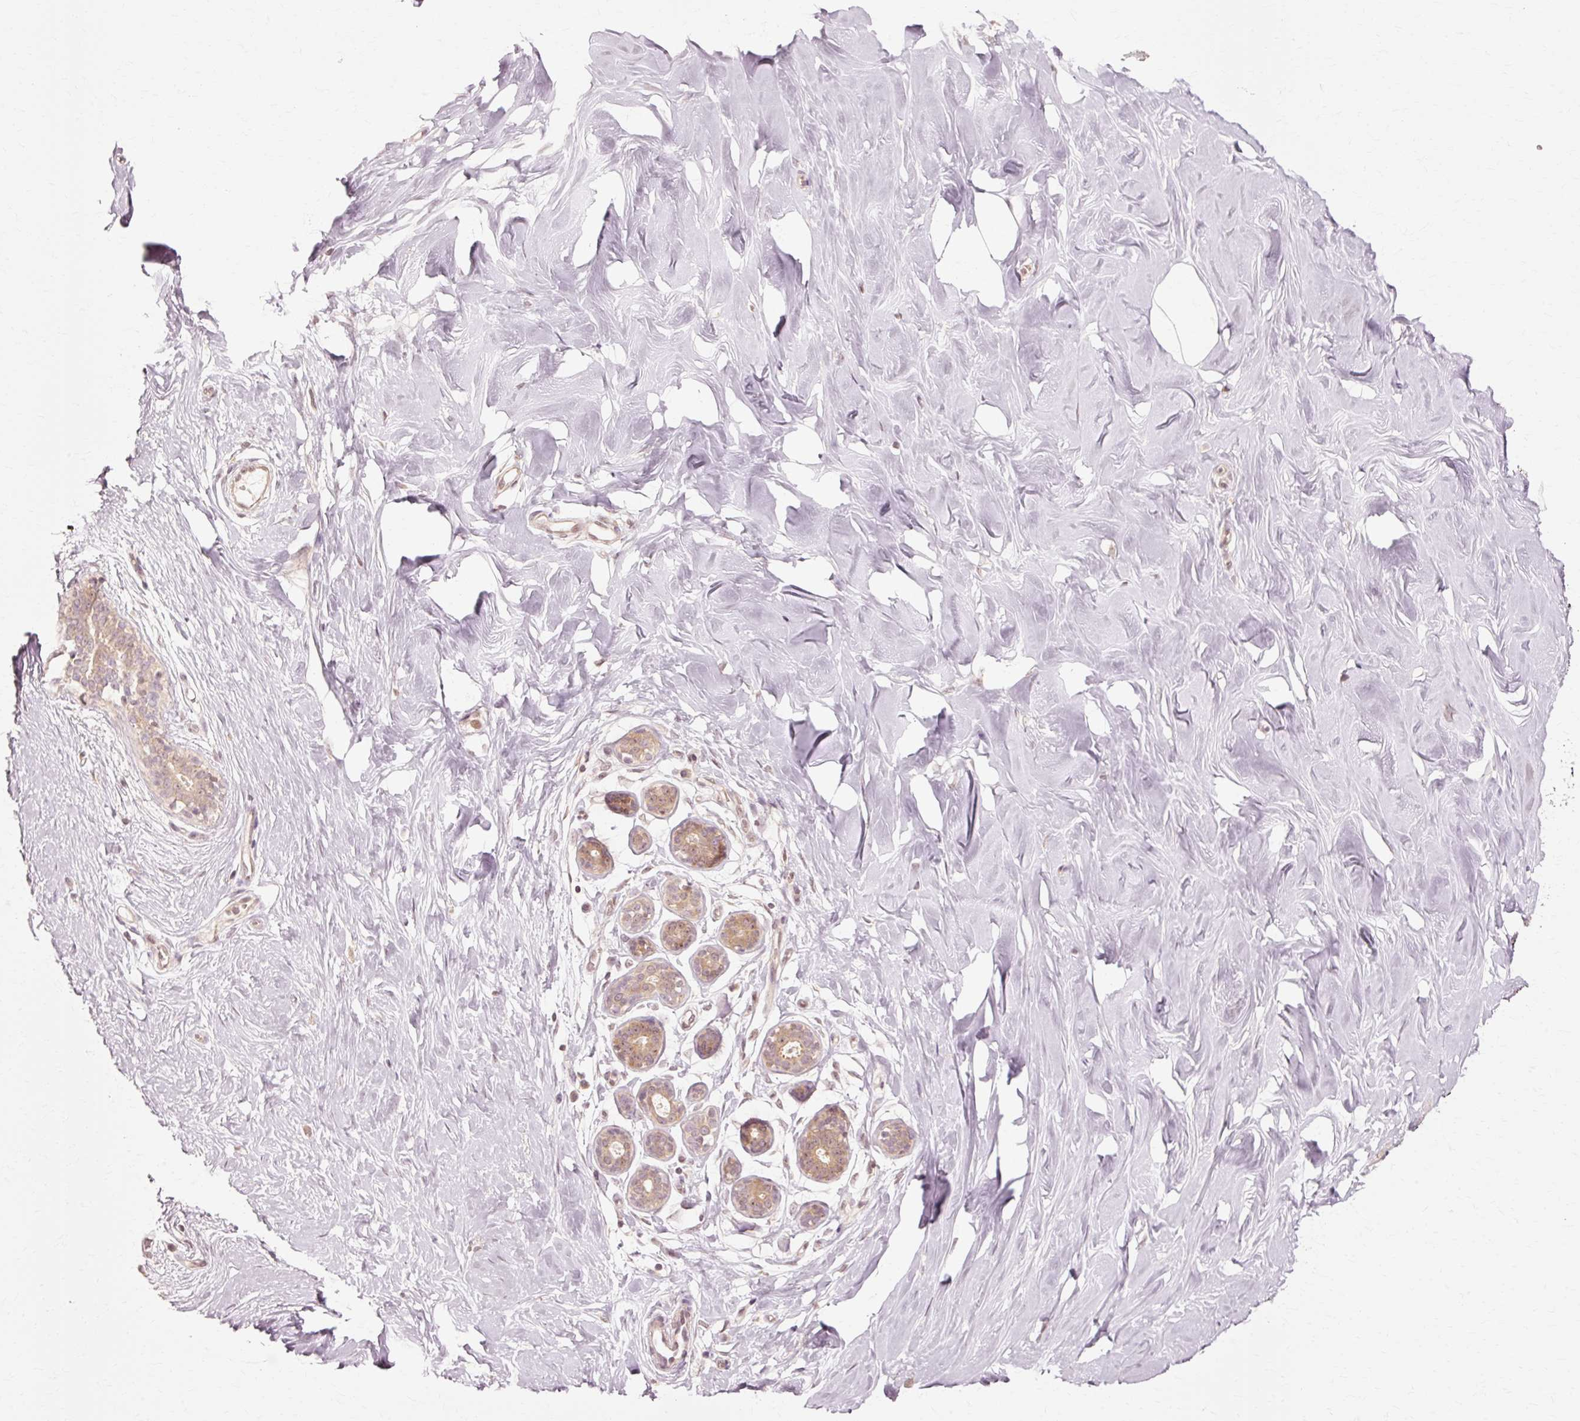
{"staining": {"intensity": "negative", "quantity": "none", "location": "none"}, "tissue": "breast", "cell_type": "Adipocytes", "image_type": "normal", "snomed": [{"axis": "morphology", "description": "Normal tissue, NOS"}, {"axis": "topography", "description": "Breast"}], "caption": "Breast was stained to show a protein in brown. There is no significant positivity in adipocytes.", "gene": "RGPD5", "patient": {"sex": "female", "age": 27}}